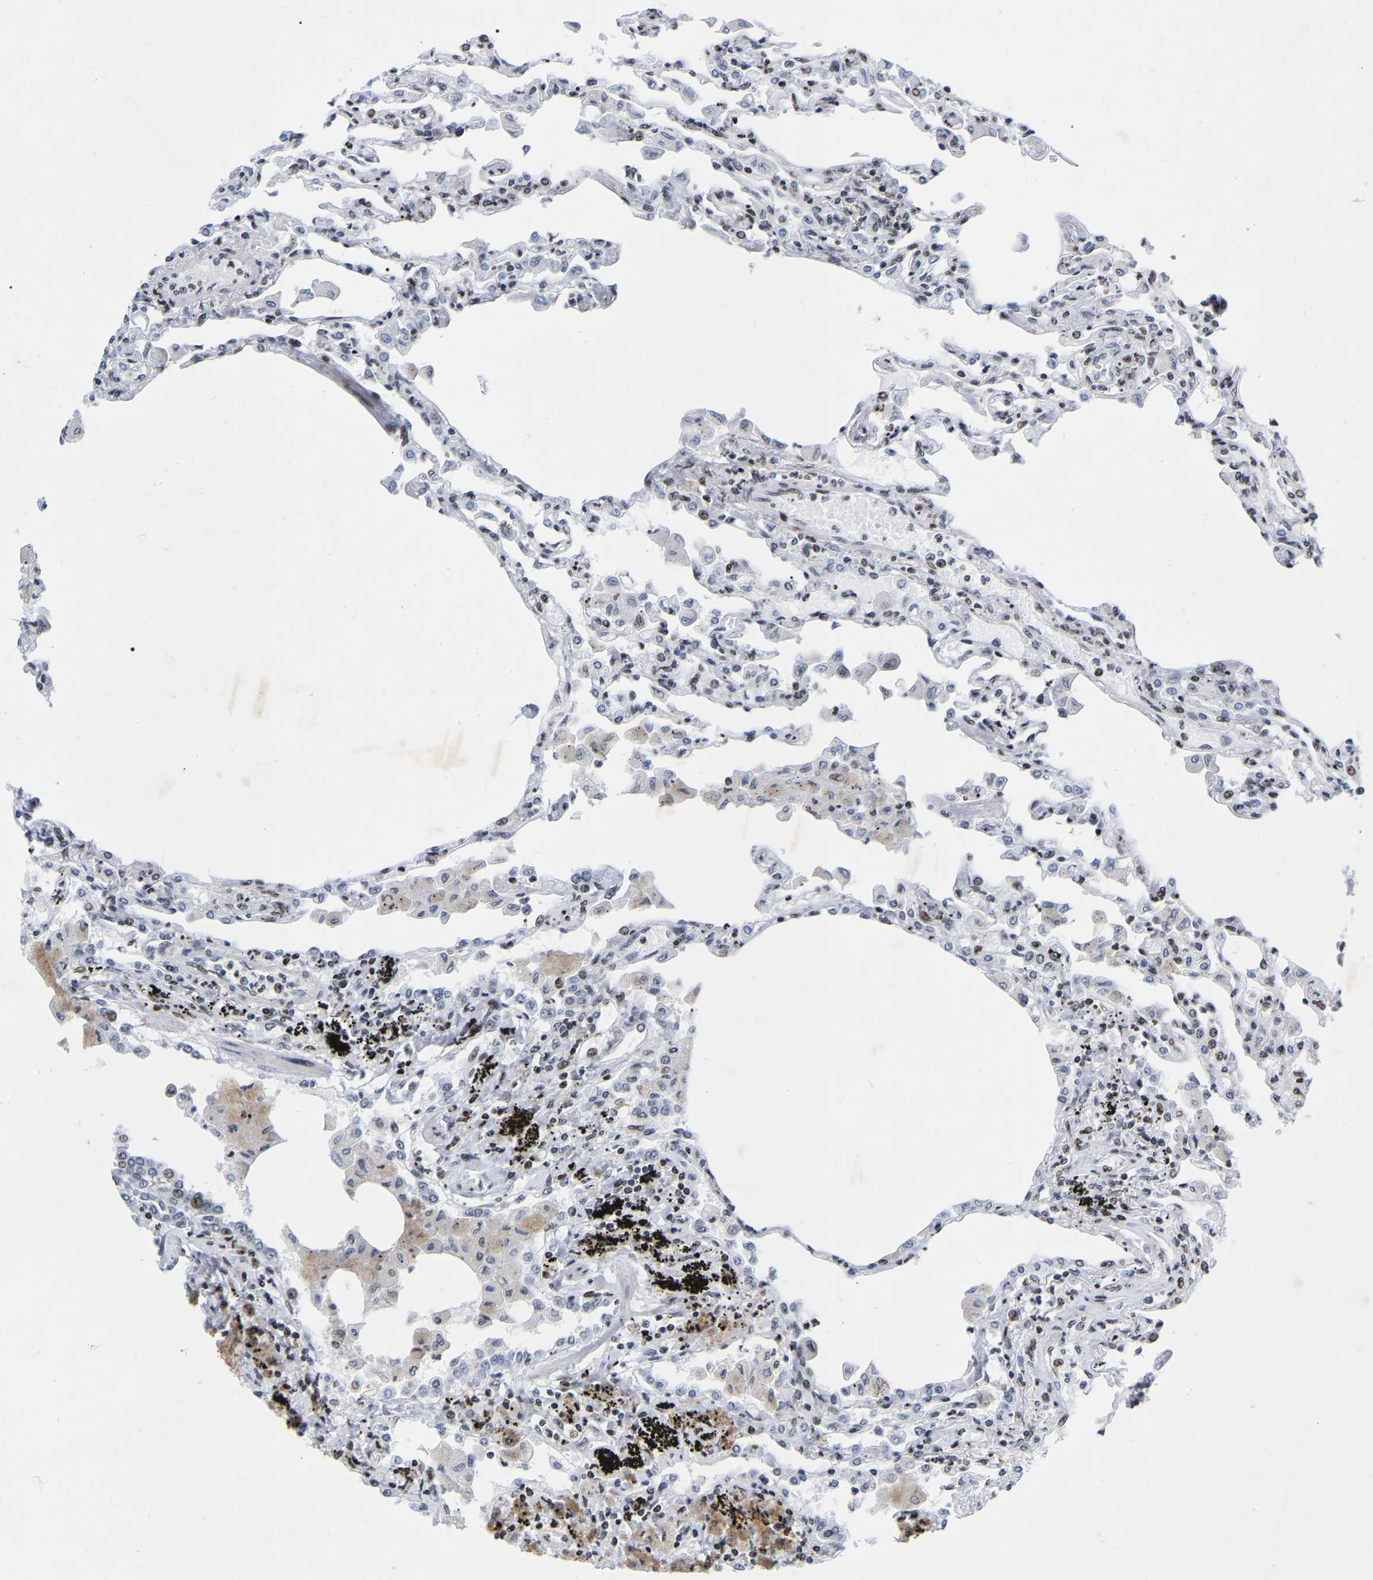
{"staining": {"intensity": "strong", "quantity": "25%-75%", "location": "nuclear"}, "tissue": "lung", "cell_type": "Alveolar cells", "image_type": "normal", "snomed": [{"axis": "morphology", "description": "Normal tissue, NOS"}, {"axis": "topography", "description": "Bronchus"}, {"axis": "topography", "description": "Lung"}], "caption": "Strong nuclear protein expression is appreciated in about 25%-75% of alveolar cells in lung. (IHC, brightfield microscopy, high magnification).", "gene": "PRCC", "patient": {"sex": "female", "age": 49}}